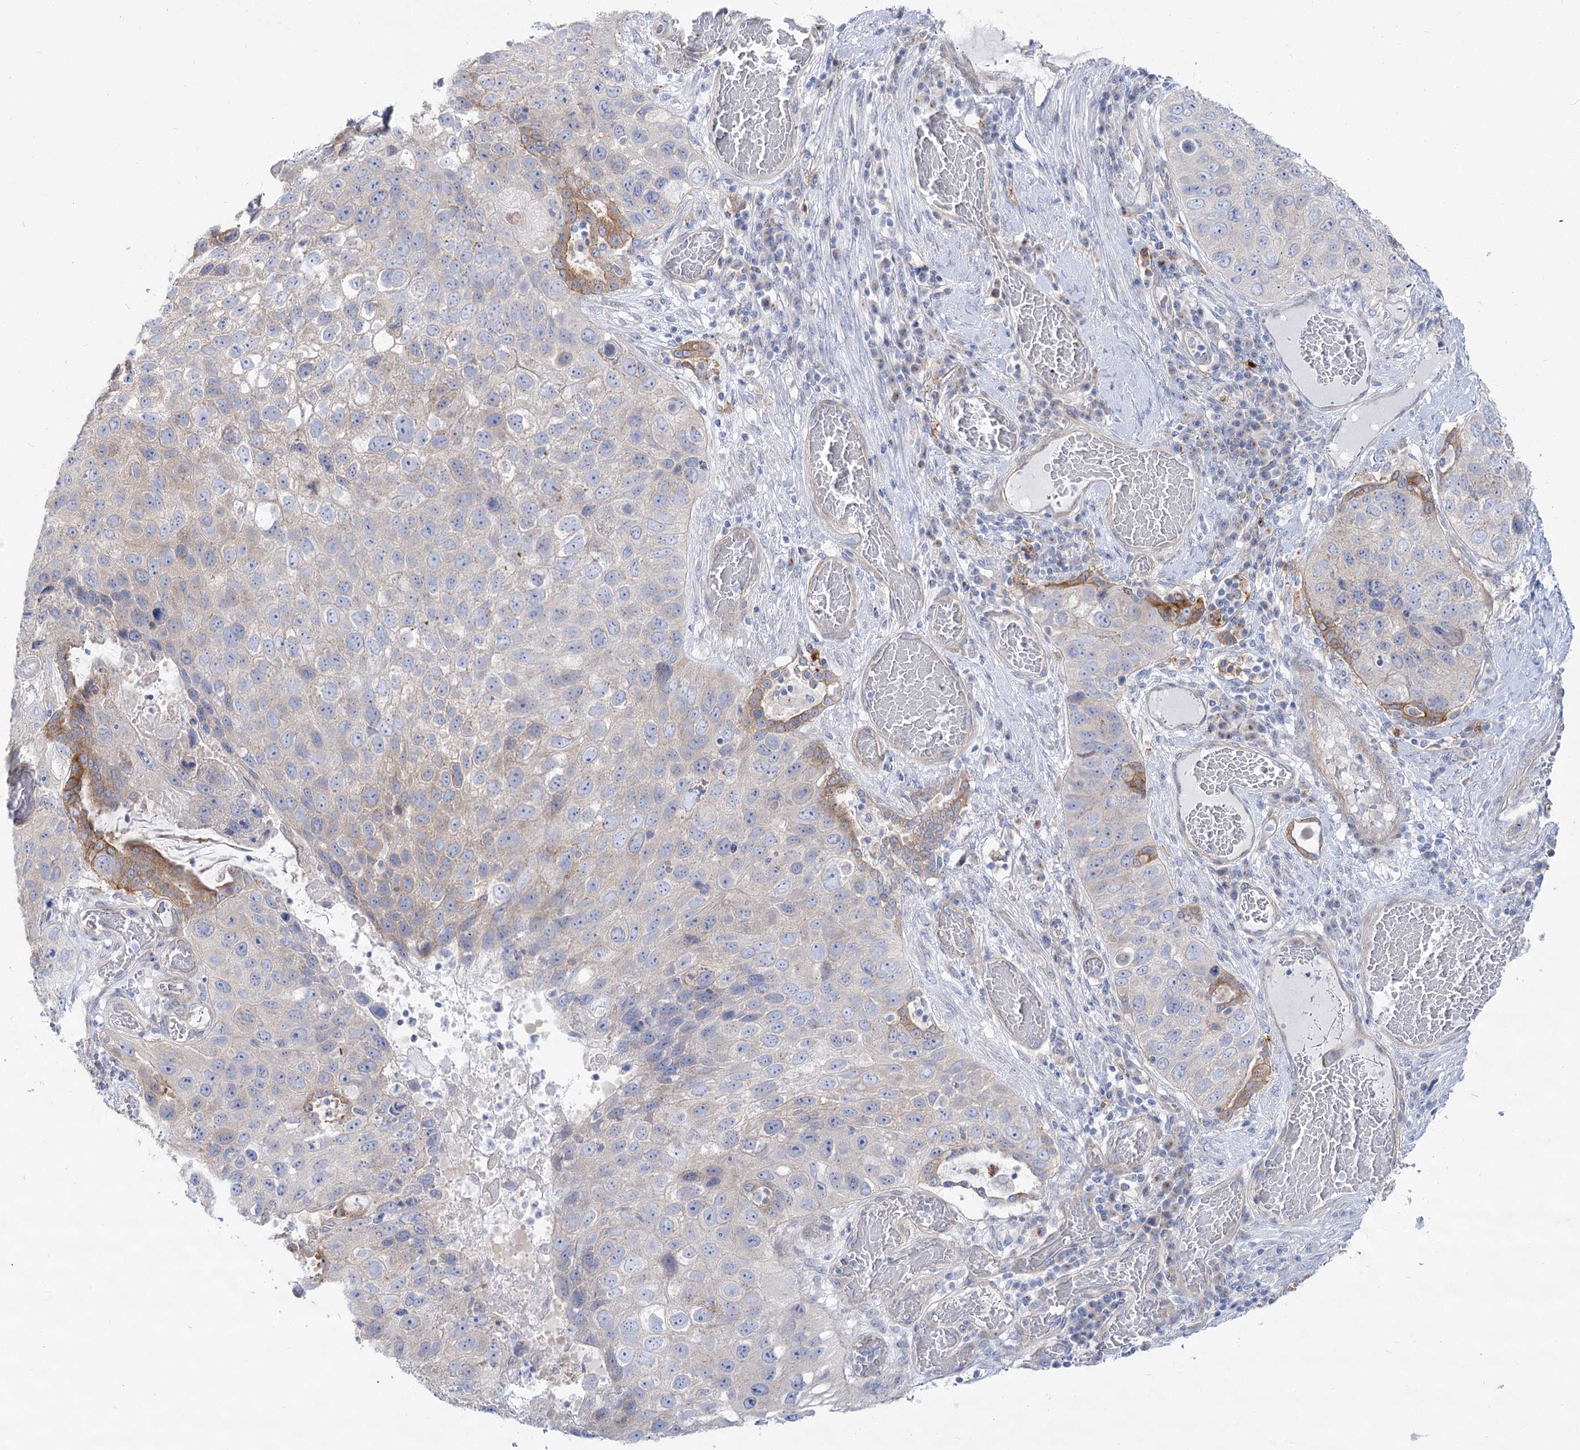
{"staining": {"intensity": "negative", "quantity": "none", "location": "none"}, "tissue": "lung cancer", "cell_type": "Tumor cells", "image_type": "cancer", "snomed": [{"axis": "morphology", "description": "Squamous cell carcinoma, NOS"}, {"axis": "topography", "description": "Lung"}], "caption": "Tumor cells show no significant protein expression in lung cancer.", "gene": "SUOX", "patient": {"sex": "male", "age": 61}}